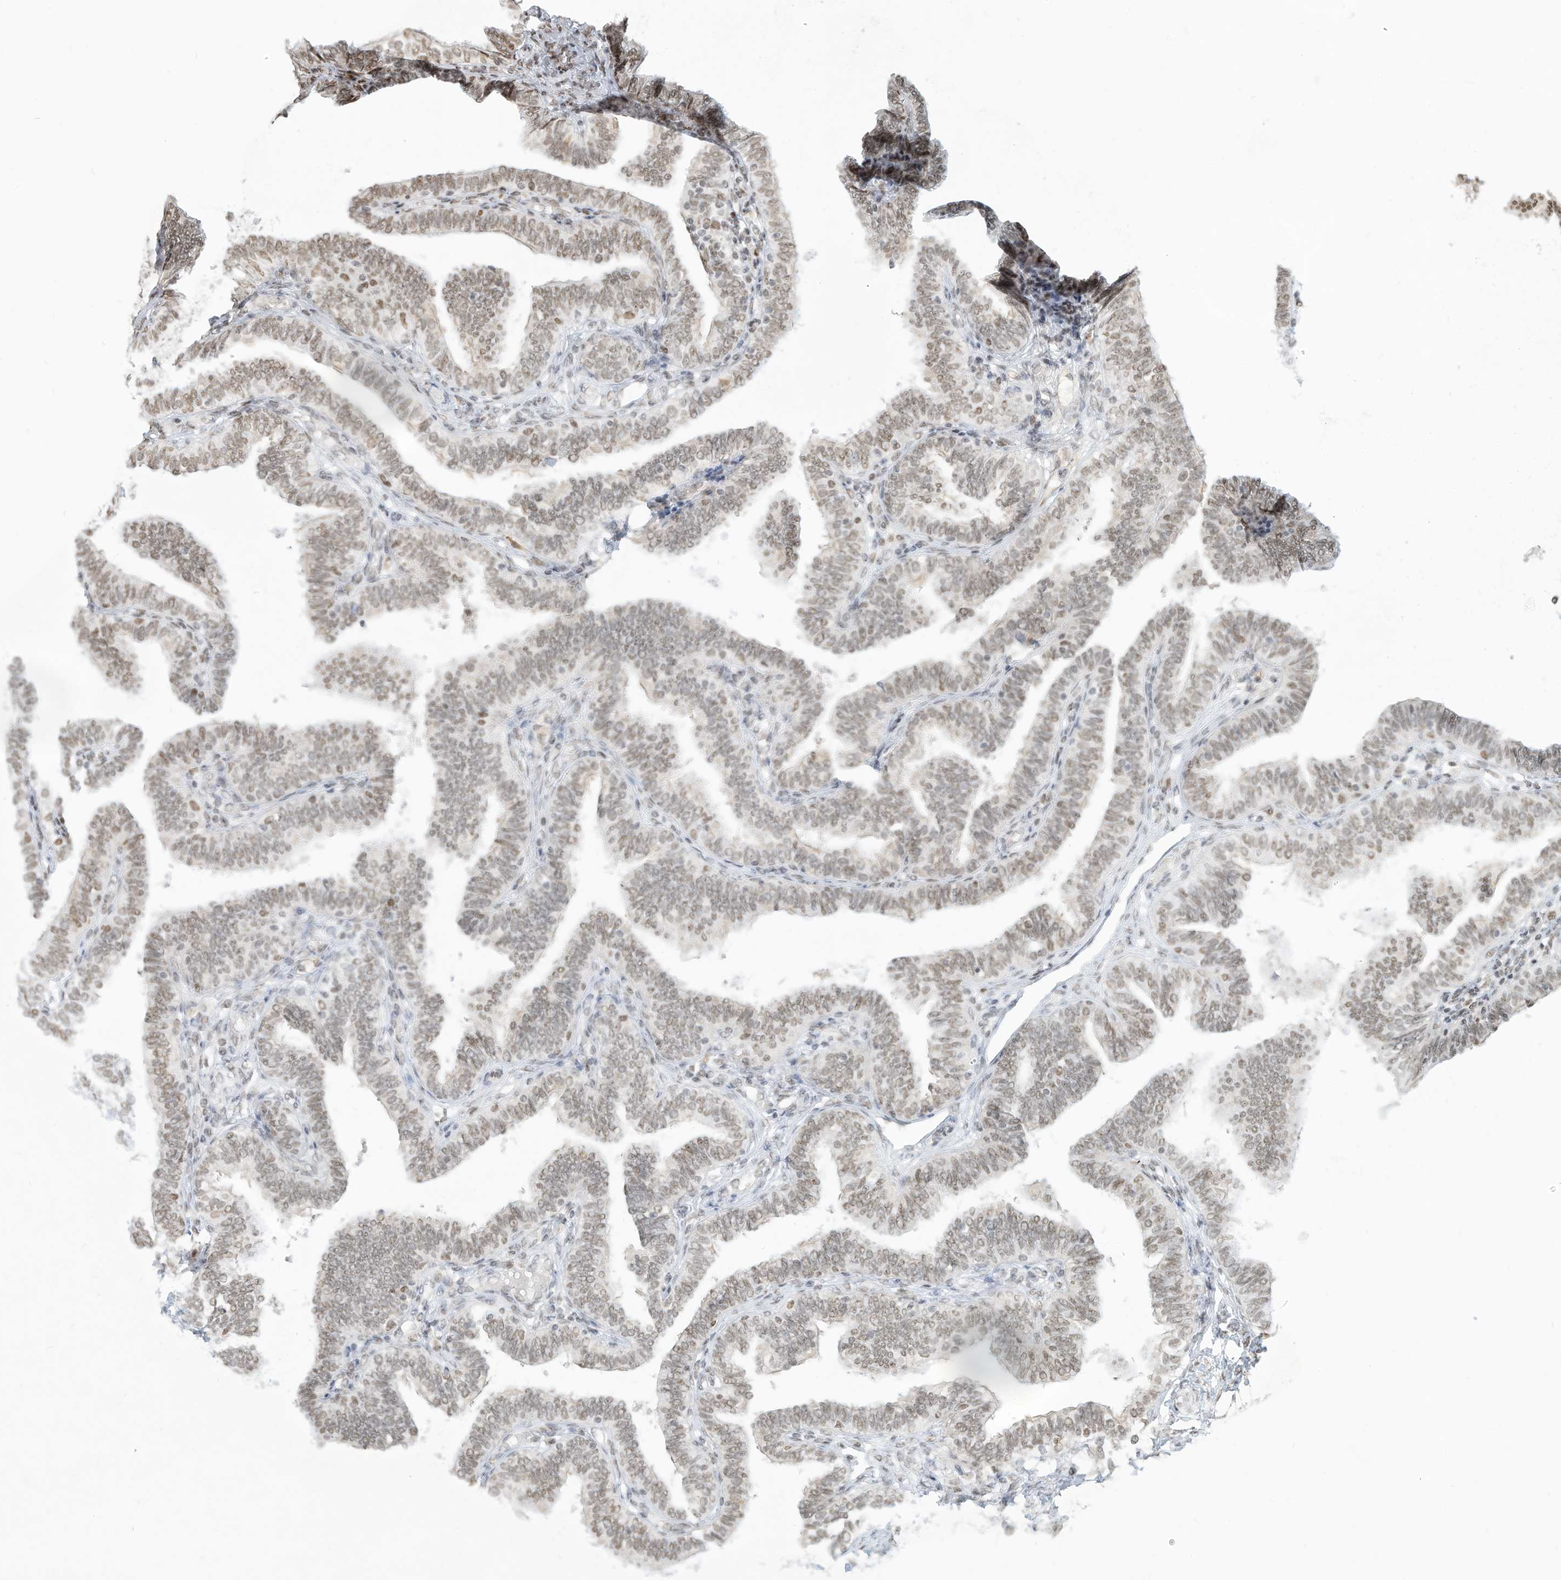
{"staining": {"intensity": "moderate", "quantity": ">75%", "location": "nuclear"}, "tissue": "fallopian tube", "cell_type": "Glandular cells", "image_type": "normal", "snomed": [{"axis": "morphology", "description": "Normal tissue, NOS"}, {"axis": "topography", "description": "Fallopian tube"}], "caption": "This photomicrograph displays immunohistochemistry (IHC) staining of unremarkable fallopian tube, with medium moderate nuclear positivity in about >75% of glandular cells.", "gene": "NHSL1", "patient": {"sex": "female", "age": 39}}